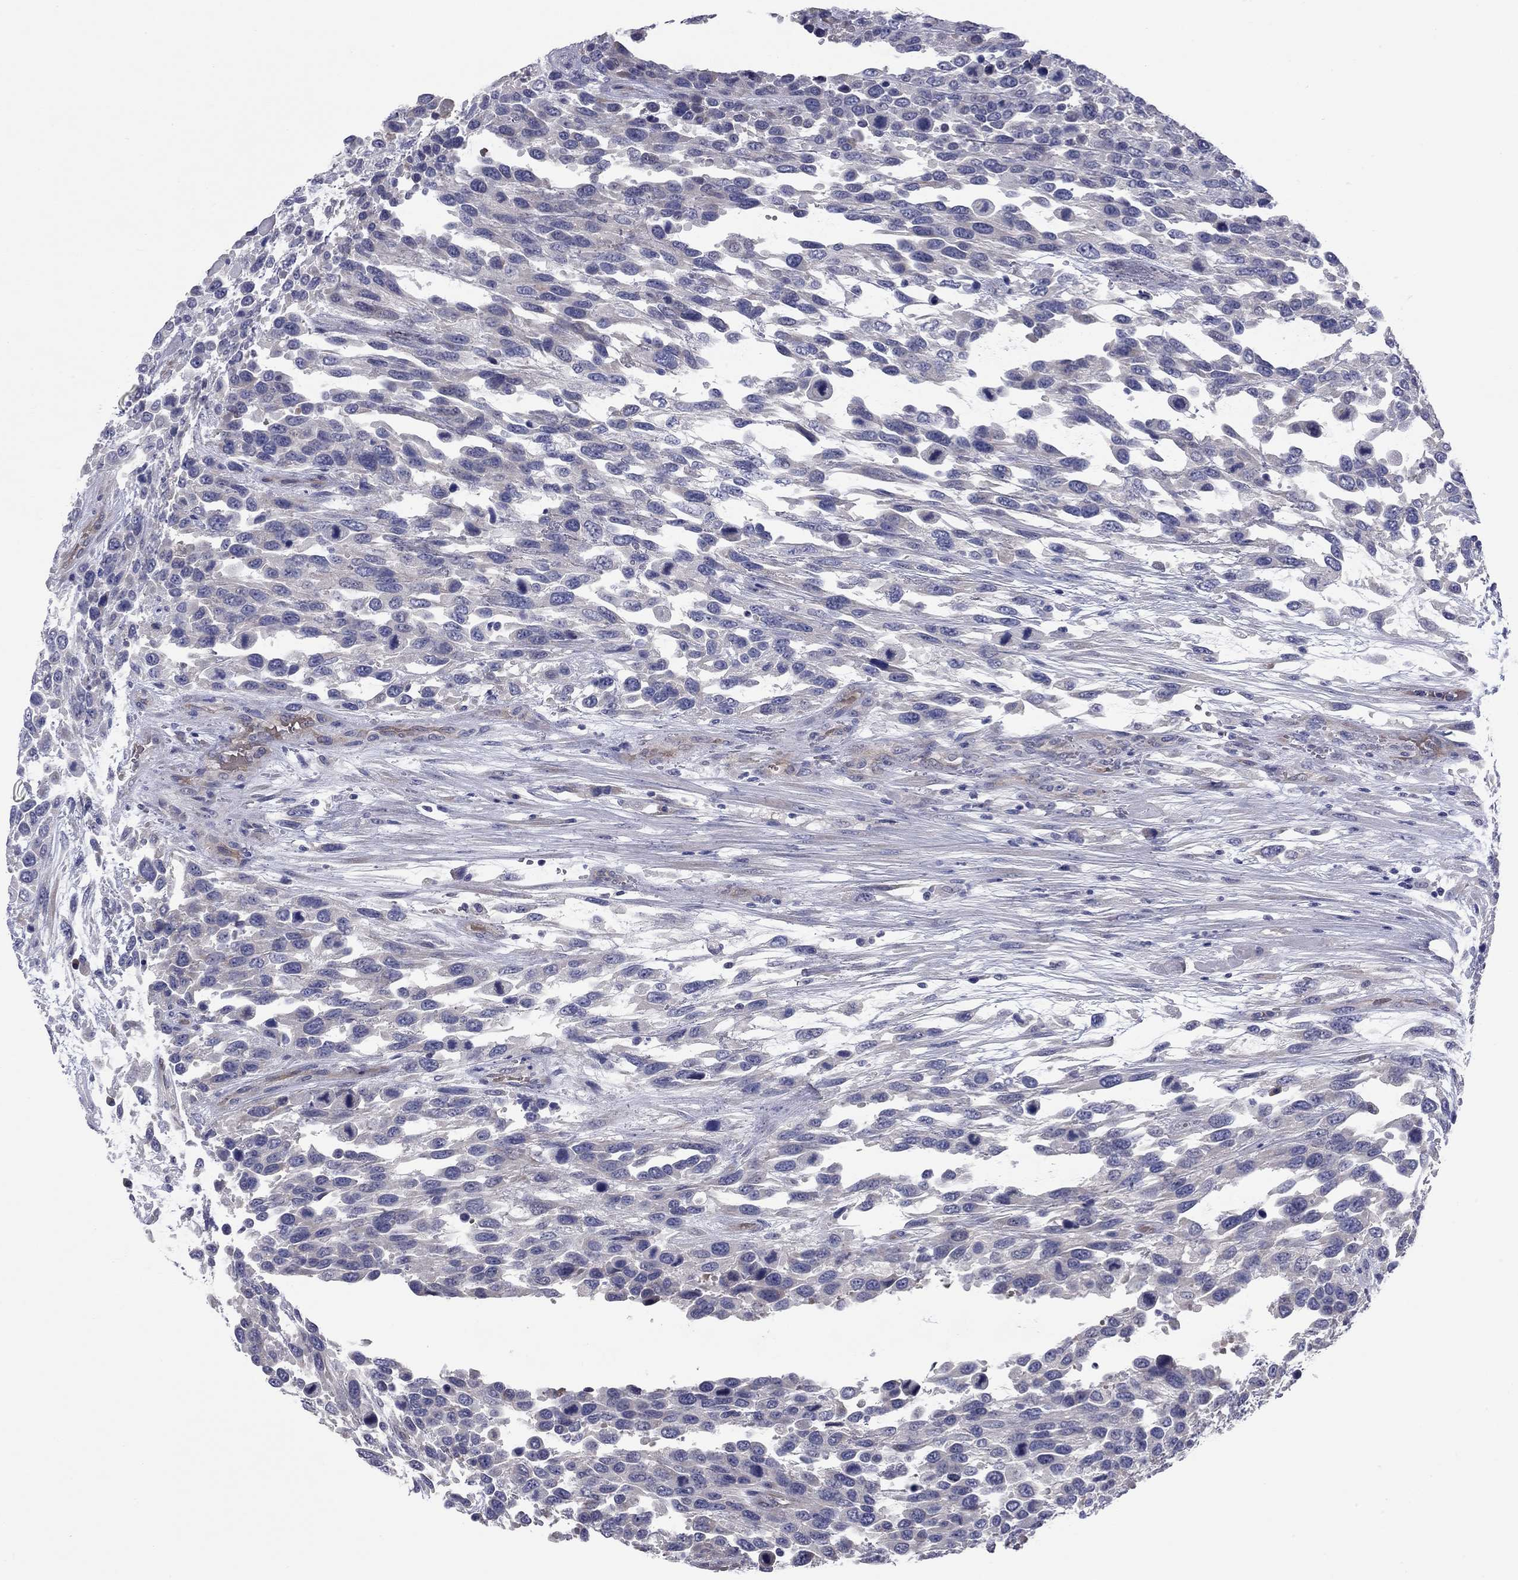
{"staining": {"intensity": "negative", "quantity": "none", "location": "none"}, "tissue": "urothelial cancer", "cell_type": "Tumor cells", "image_type": "cancer", "snomed": [{"axis": "morphology", "description": "Urothelial carcinoma, High grade"}, {"axis": "topography", "description": "Urinary bladder"}], "caption": "Urothelial cancer stained for a protein using immunohistochemistry reveals no staining tumor cells.", "gene": "UNC119B", "patient": {"sex": "female", "age": 70}}